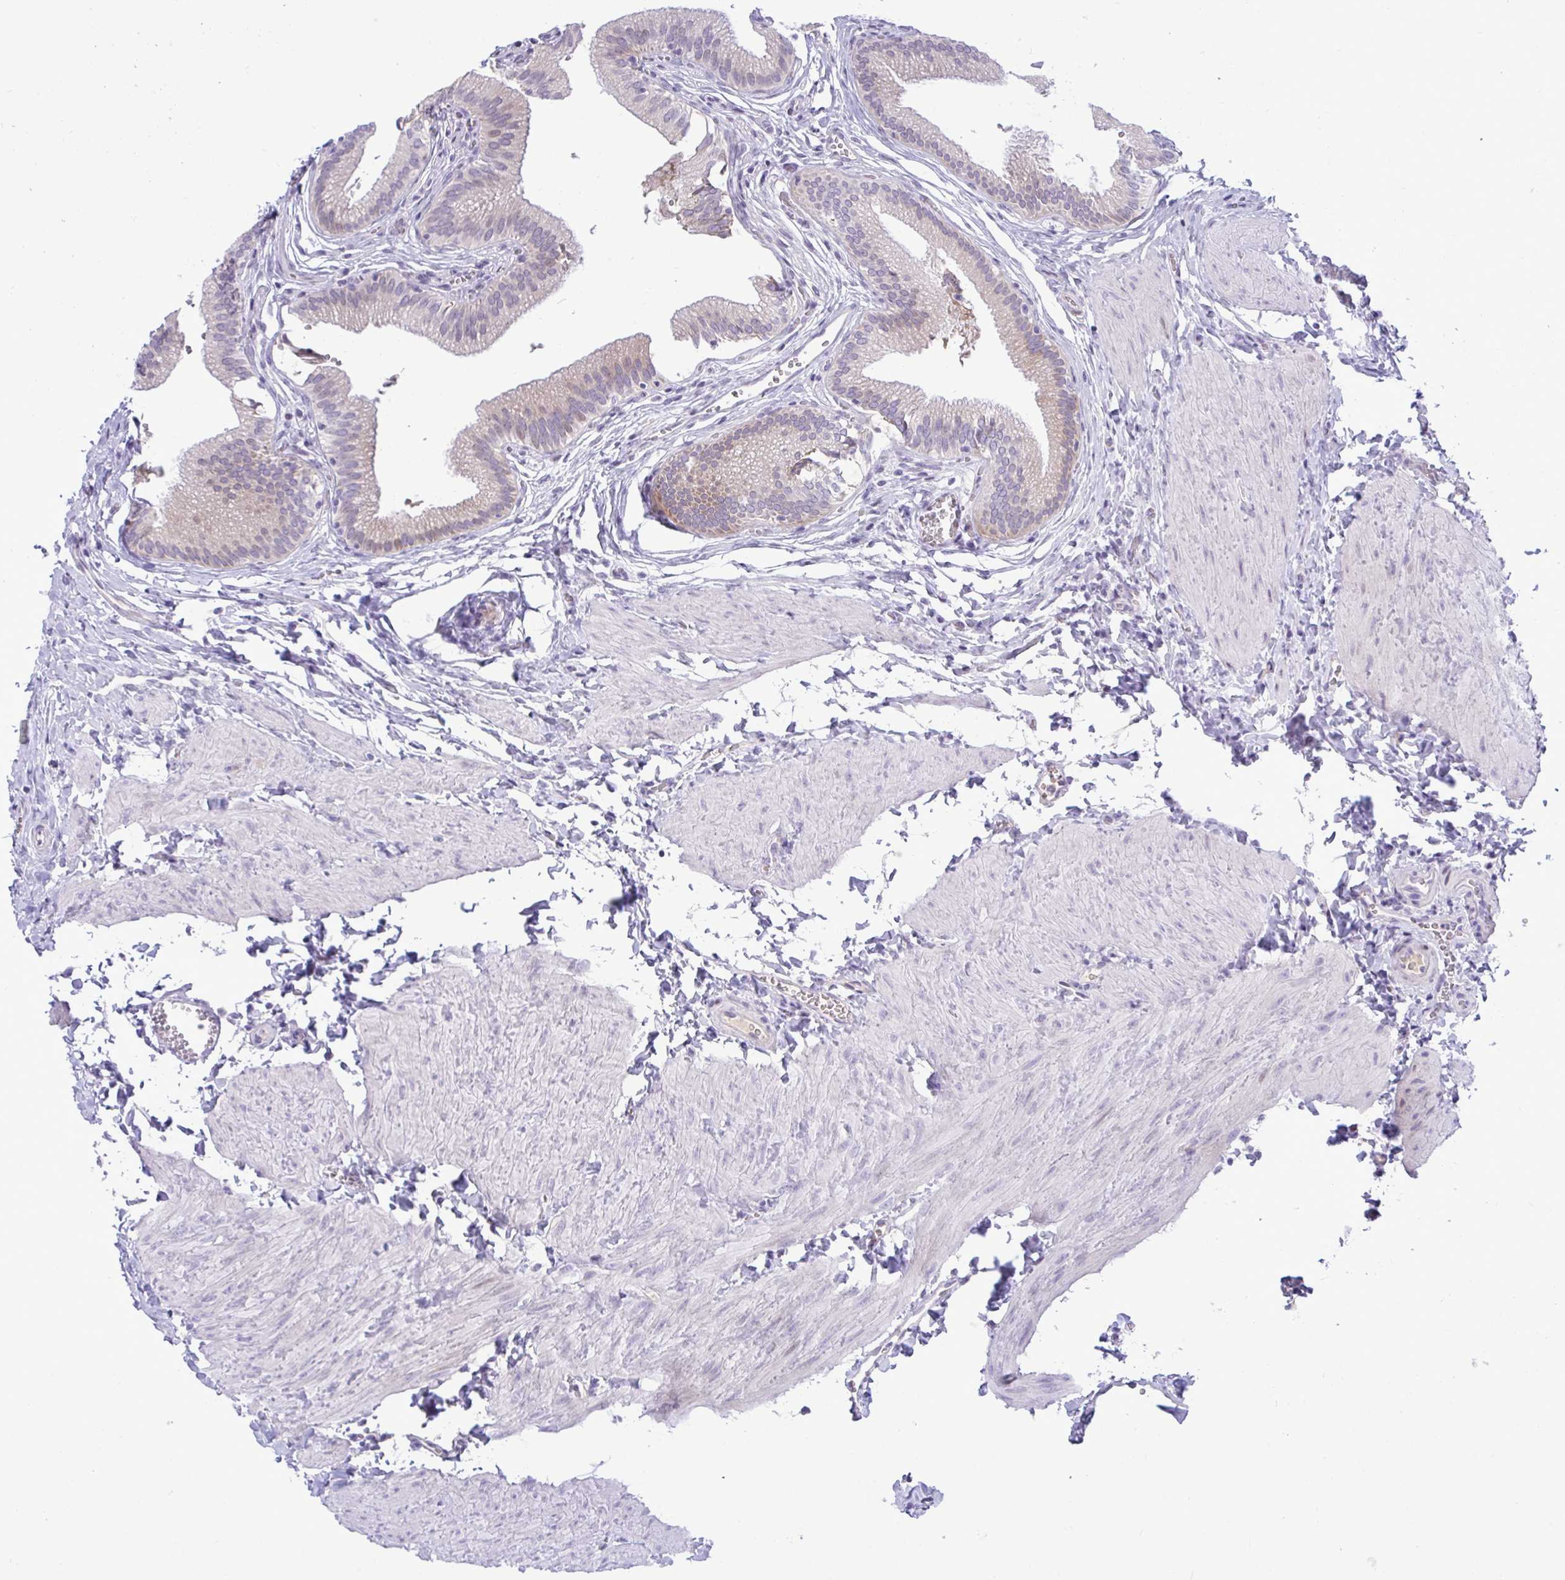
{"staining": {"intensity": "weak", "quantity": "<25%", "location": "cytoplasmic/membranous"}, "tissue": "gallbladder", "cell_type": "Glandular cells", "image_type": "normal", "snomed": [{"axis": "morphology", "description": "Normal tissue, NOS"}, {"axis": "topography", "description": "Gallbladder"}, {"axis": "topography", "description": "Peripheral nerve tissue"}], "caption": "This image is of normal gallbladder stained with IHC to label a protein in brown with the nuclei are counter-stained blue. There is no staining in glandular cells.", "gene": "EPOP", "patient": {"sex": "male", "age": 17}}